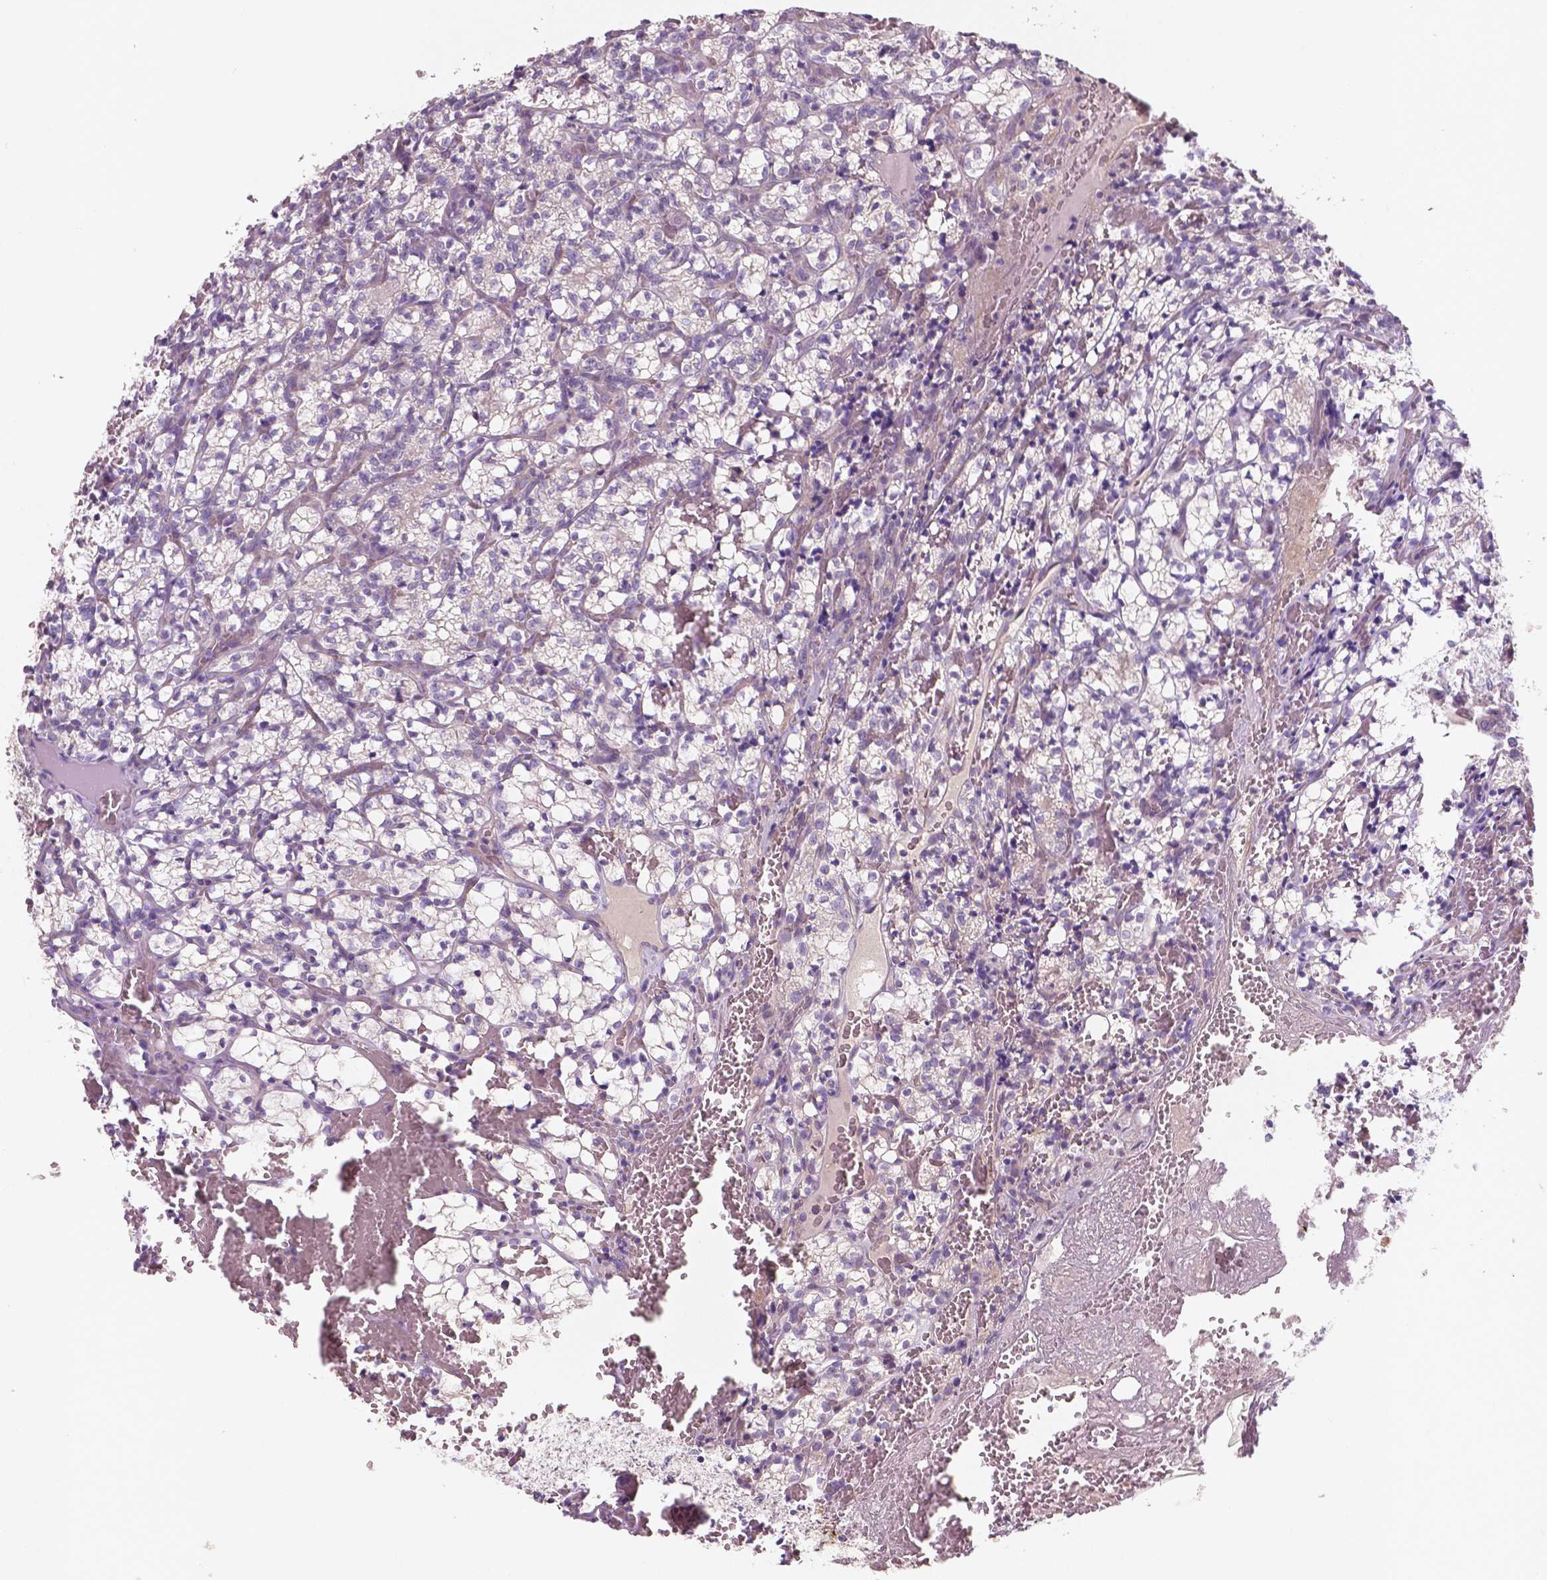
{"staining": {"intensity": "negative", "quantity": "none", "location": "none"}, "tissue": "renal cancer", "cell_type": "Tumor cells", "image_type": "cancer", "snomed": [{"axis": "morphology", "description": "Adenocarcinoma, NOS"}, {"axis": "topography", "description": "Kidney"}], "caption": "Photomicrograph shows no significant protein expression in tumor cells of renal cancer. Brightfield microscopy of immunohistochemistry stained with DAB (brown) and hematoxylin (blue), captured at high magnification.", "gene": "LSM14B", "patient": {"sex": "female", "age": 69}}